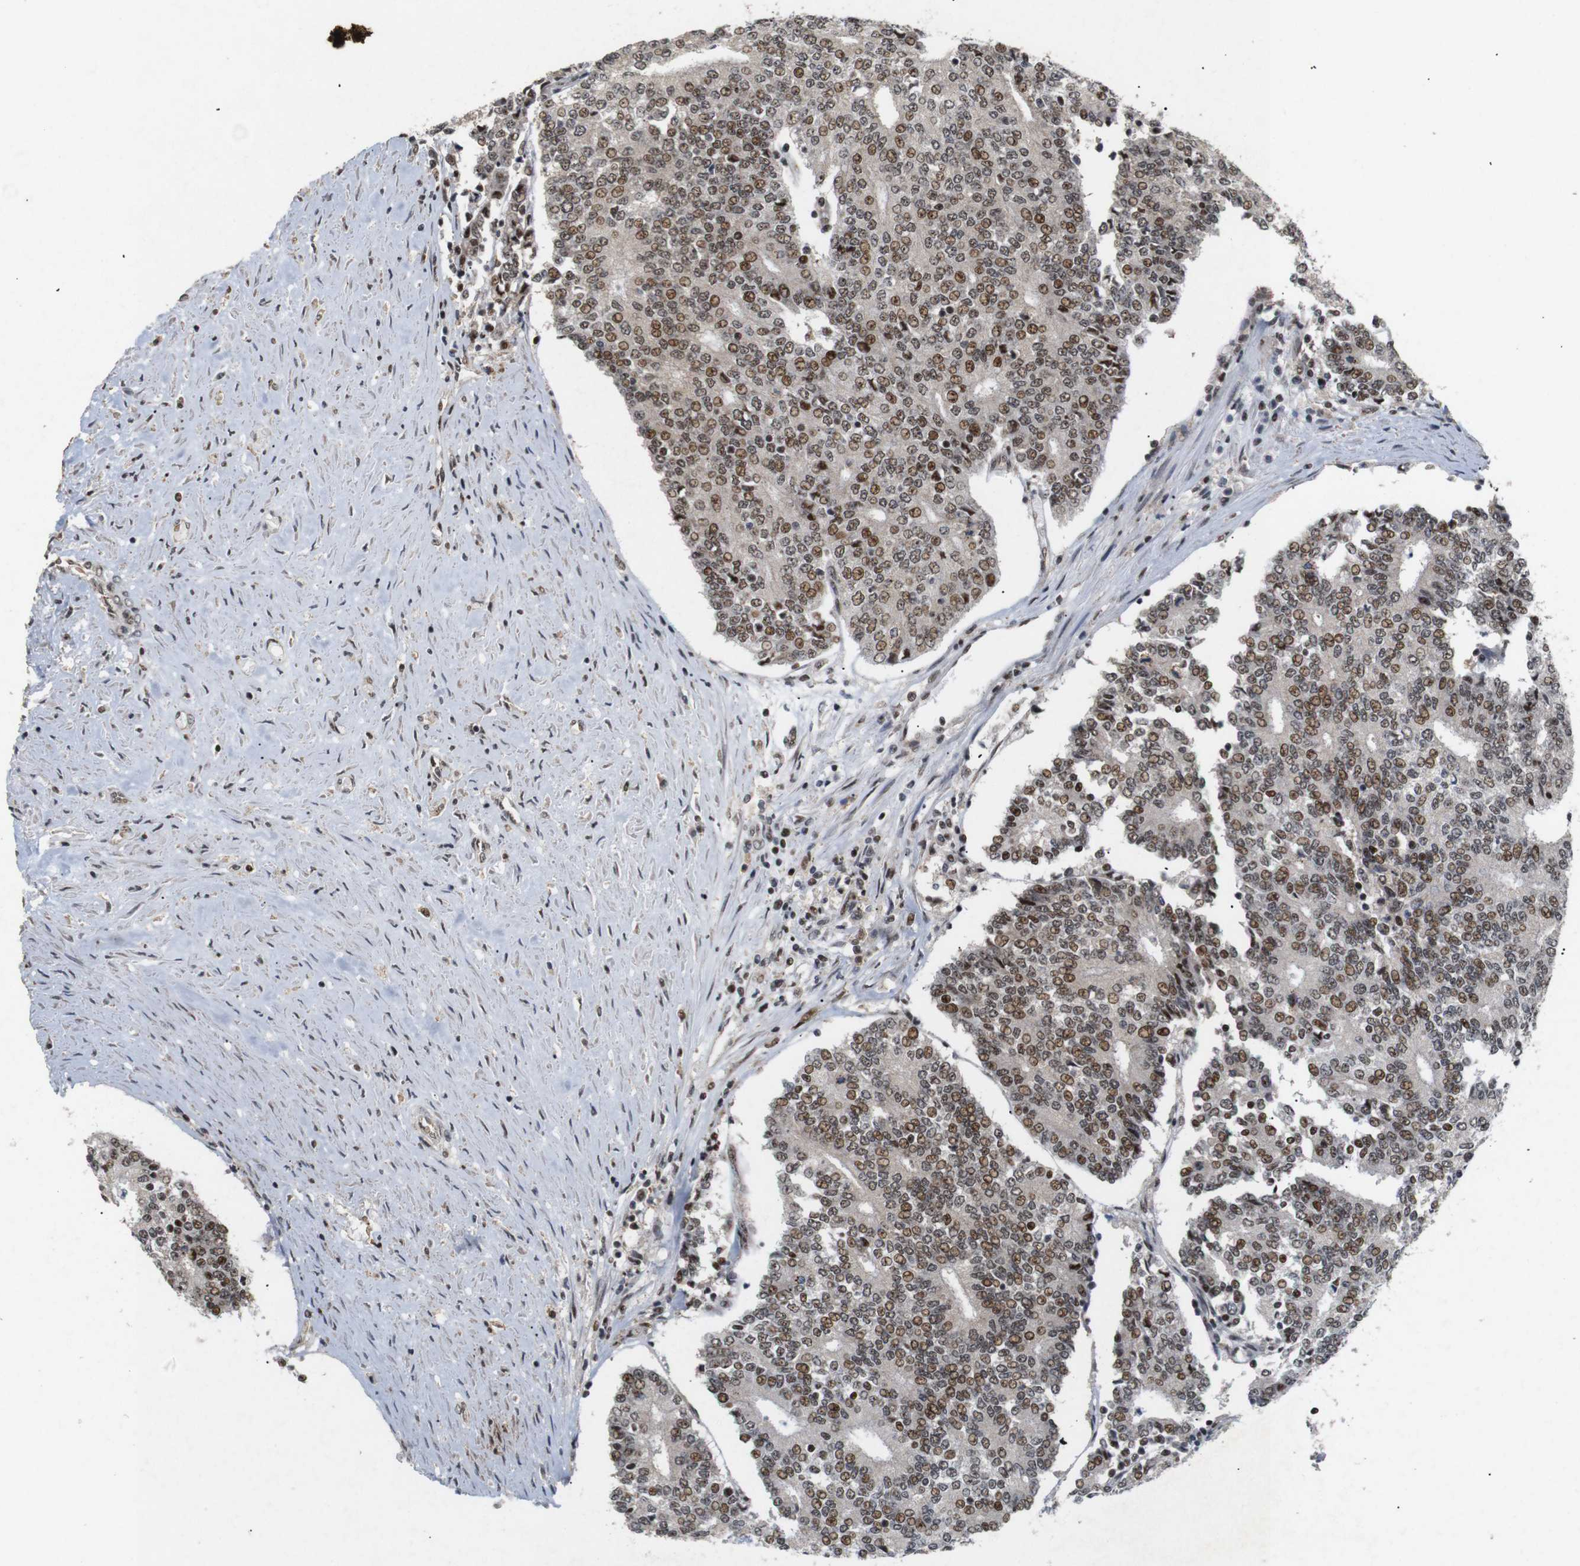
{"staining": {"intensity": "moderate", "quantity": ">75%", "location": "nuclear"}, "tissue": "prostate cancer", "cell_type": "Tumor cells", "image_type": "cancer", "snomed": [{"axis": "morphology", "description": "Normal tissue, NOS"}, {"axis": "morphology", "description": "Adenocarcinoma, High grade"}, {"axis": "topography", "description": "Prostate"}, {"axis": "topography", "description": "Seminal veicle"}], "caption": "Prostate cancer (high-grade adenocarcinoma) was stained to show a protein in brown. There is medium levels of moderate nuclear expression in about >75% of tumor cells.", "gene": "PYM1", "patient": {"sex": "male", "age": 55}}